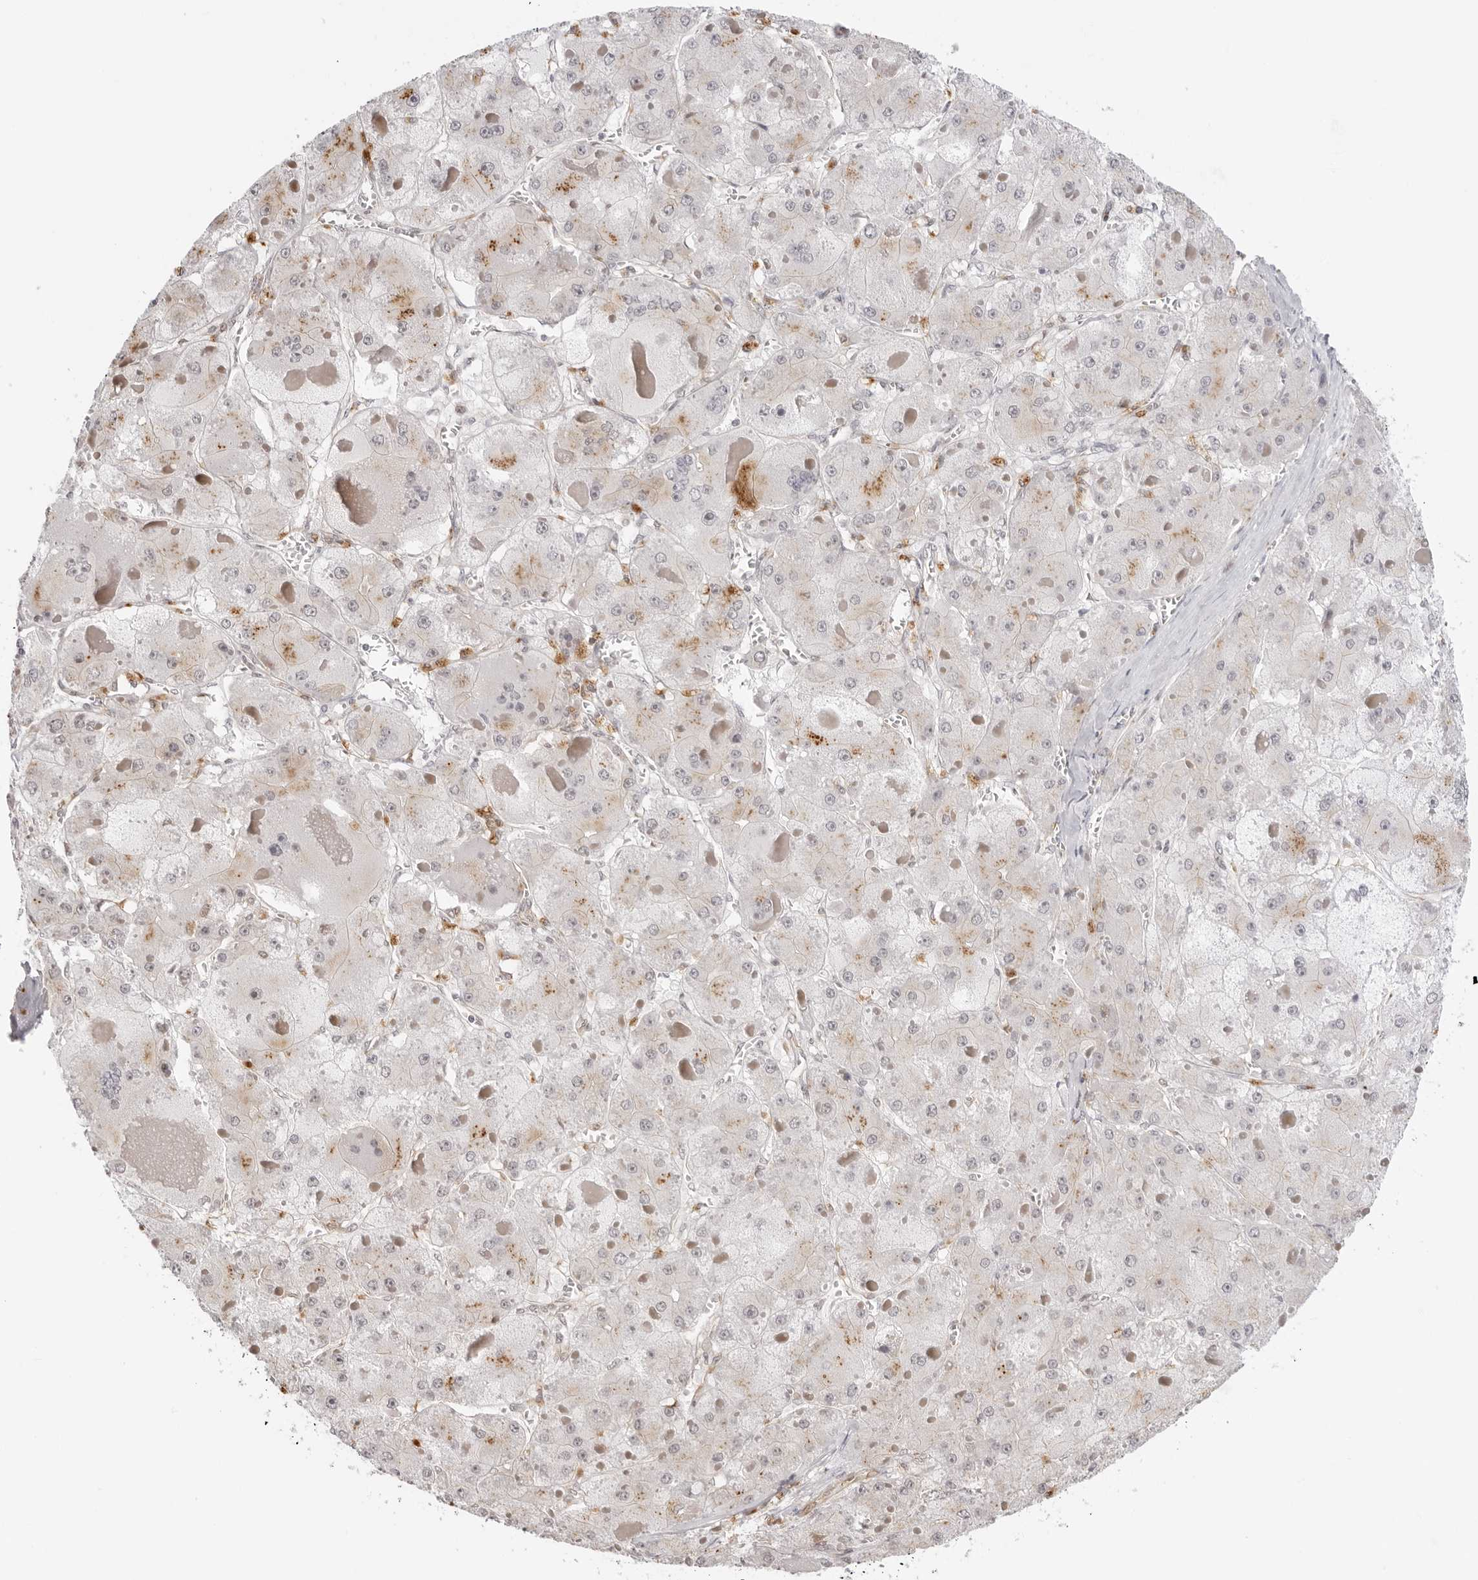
{"staining": {"intensity": "negative", "quantity": "none", "location": "none"}, "tissue": "liver cancer", "cell_type": "Tumor cells", "image_type": "cancer", "snomed": [{"axis": "morphology", "description": "Carcinoma, Hepatocellular, NOS"}, {"axis": "topography", "description": "Liver"}], "caption": "A micrograph of human liver hepatocellular carcinoma is negative for staining in tumor cells. Brightfield microscopy of immunohistochemistry stained with DAB (3,3'-diaminobenzidine) (brown) and hematoxylin (blue), captured at high magnification.", "gene": "TRAPPC3", "patient": {"sex": "female", "age": 73}}